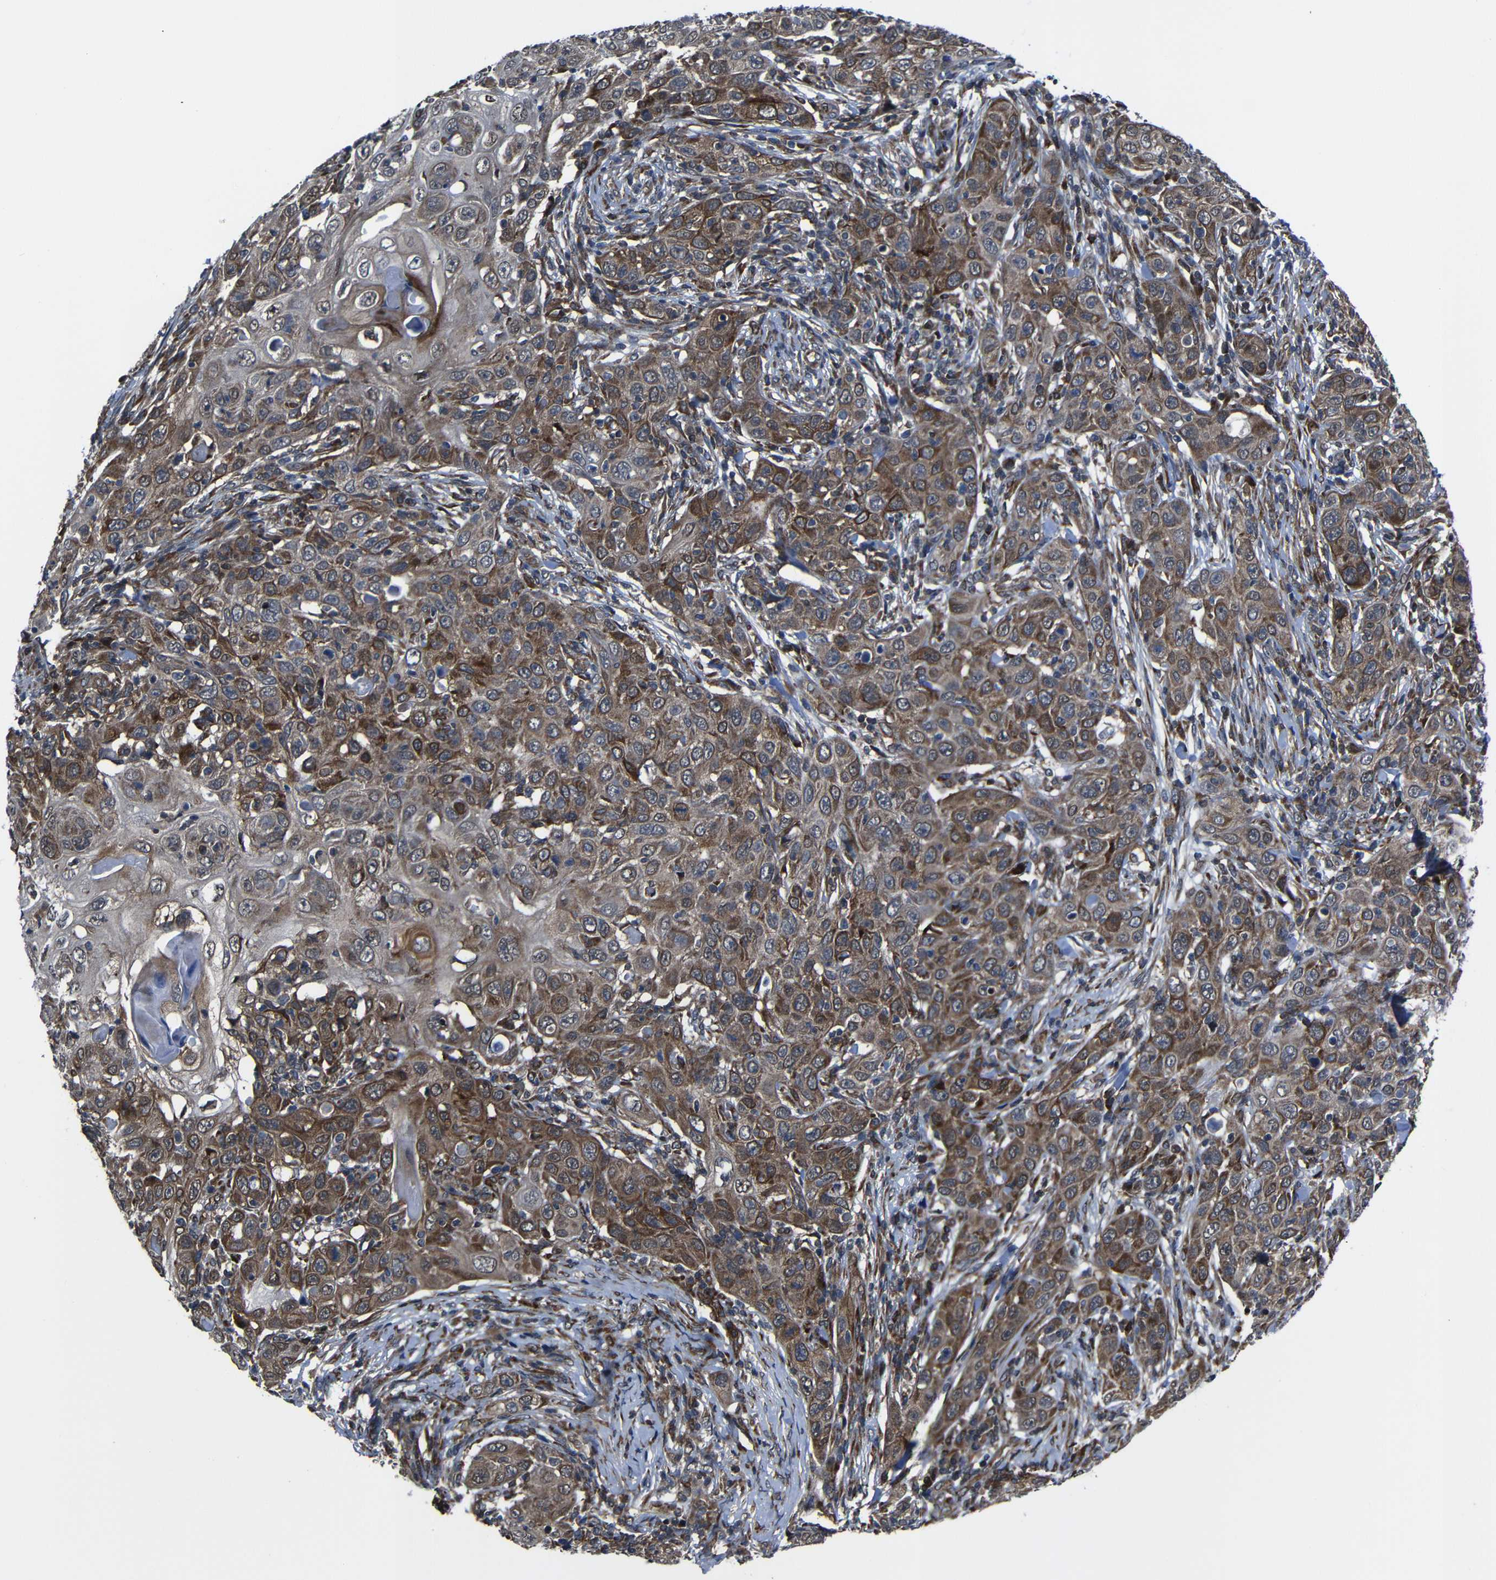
{"staining": {"intensity": "moderate", "quantity": ">75%", "location": "cytoplasmic/membranous"}, "tissue": "skin cancer", "cell_type": "Tumor cells", "image_type": "cancer", "snomed": [{"axis": "morphology", "description": "Squamous cell carcinoma, NOS"}, {"axis": "topography", "description": "Skin"}], "caption": "Brown immunohistochemical staining in skin cancer (squamous cell carcinoma) reveals moderate cytoplasmic/membranous expression in about >75% of tumor cells. (DAB (3,3'-diaminobenzidine) = brown stain, brightfield microscopy at high magnification).", "gene": "KIAA0513", "patient": {"sex": "female", "age": 88}}